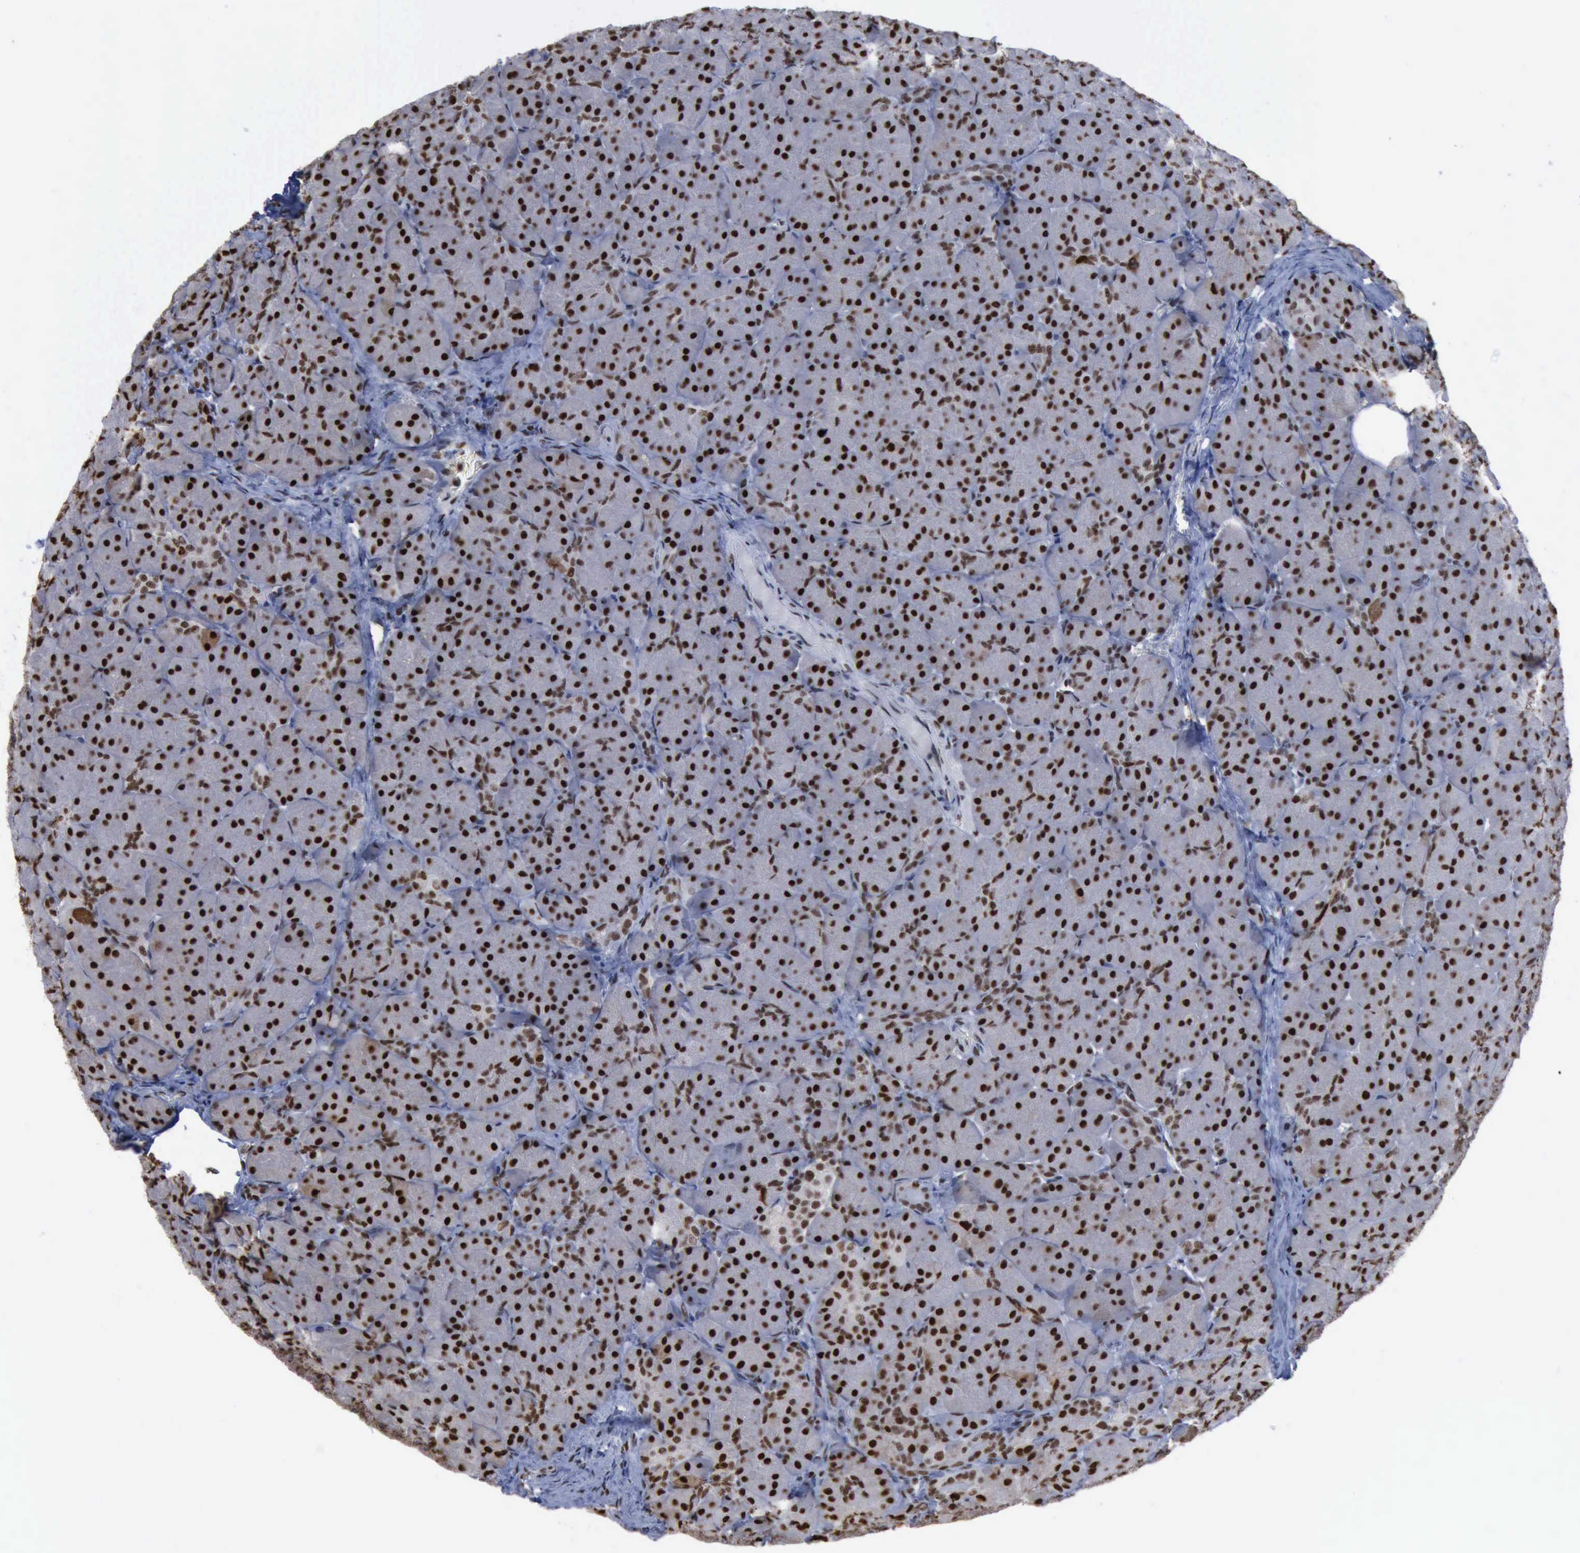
{"staining": {"intensity": "moderate", "quantity": ">75%", "location": "nuclear"}, "tissue": "pancreas", "cell_type": "Exocrine glandular cells", "image_type": "normal", "snomed": [{"axis": "morphology", "description": "Normal tissue, NOS"}, {"axis": "topography", "description": "Pancreas"}], "caption": "Immunohistochemistry micrograph of normal pancreas: human pancreas stained using IHC demonstrates medium levels of moderate protein expression localized specifically in the nuclear of exocrine glandular cells, appearing as a nuclear brown color.", "gene": "PCNA", "patient": {"sex": "male", "age": 66}}